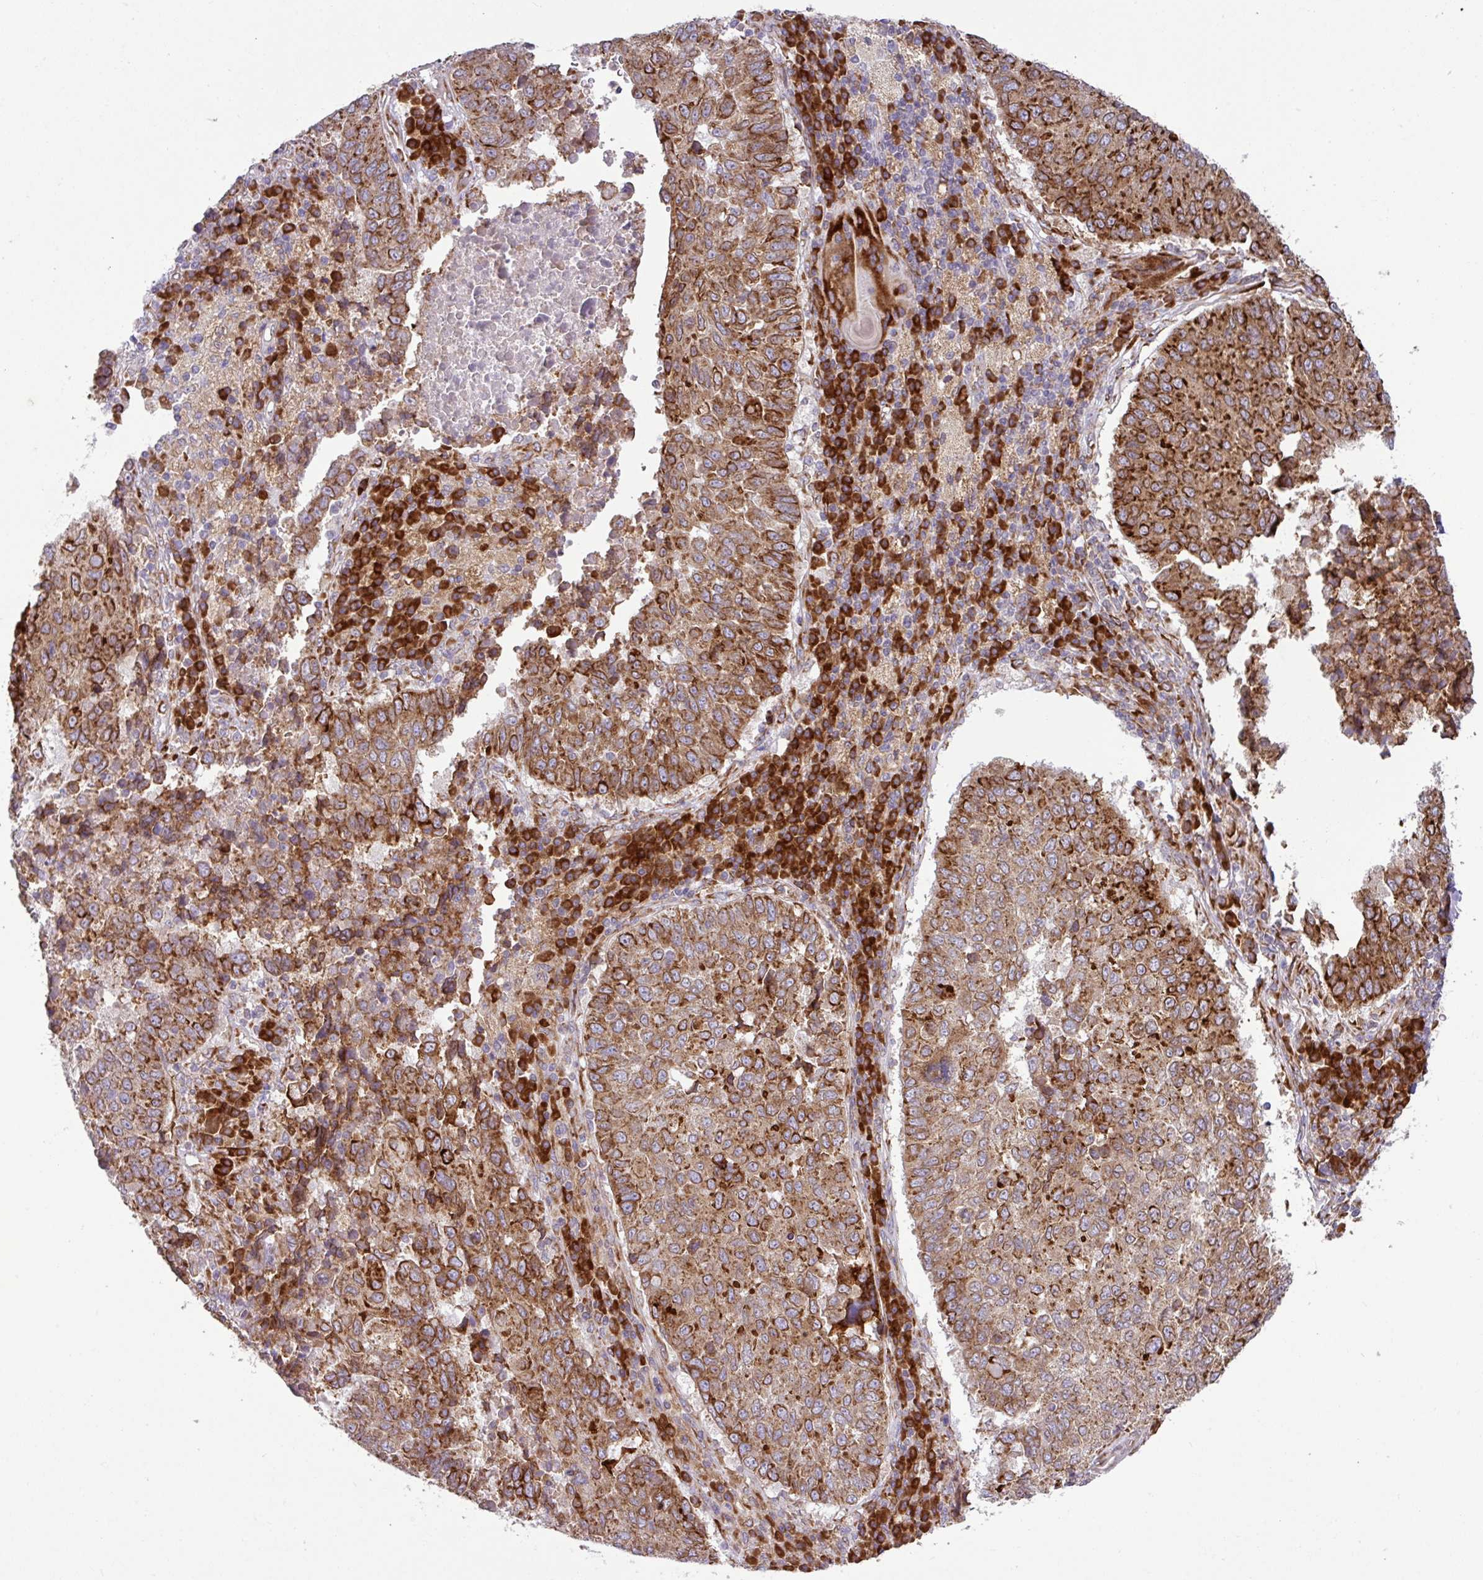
{"staining": {"intensity": "strong", "quantity": ">75%", "location": "cytoplasmic/membranous"}, "tissue": "lung cancer", "cell_type": "Tumor cells", "image_type": "cancer", "snomed": [{"axis": "morphology", "description": "Squamous cell carcinoma, NOS"}, {"axis": "topography", "description": "Lung"}], "caption": "A micrograph of lung cancer (squamous cell carcinoma) stained for a protein exhibits strong cytoplasmic/membranous brown staining in tumor cells.", "gene": "SLC39A7", "patient": {"sex": "male", "age": 73}}